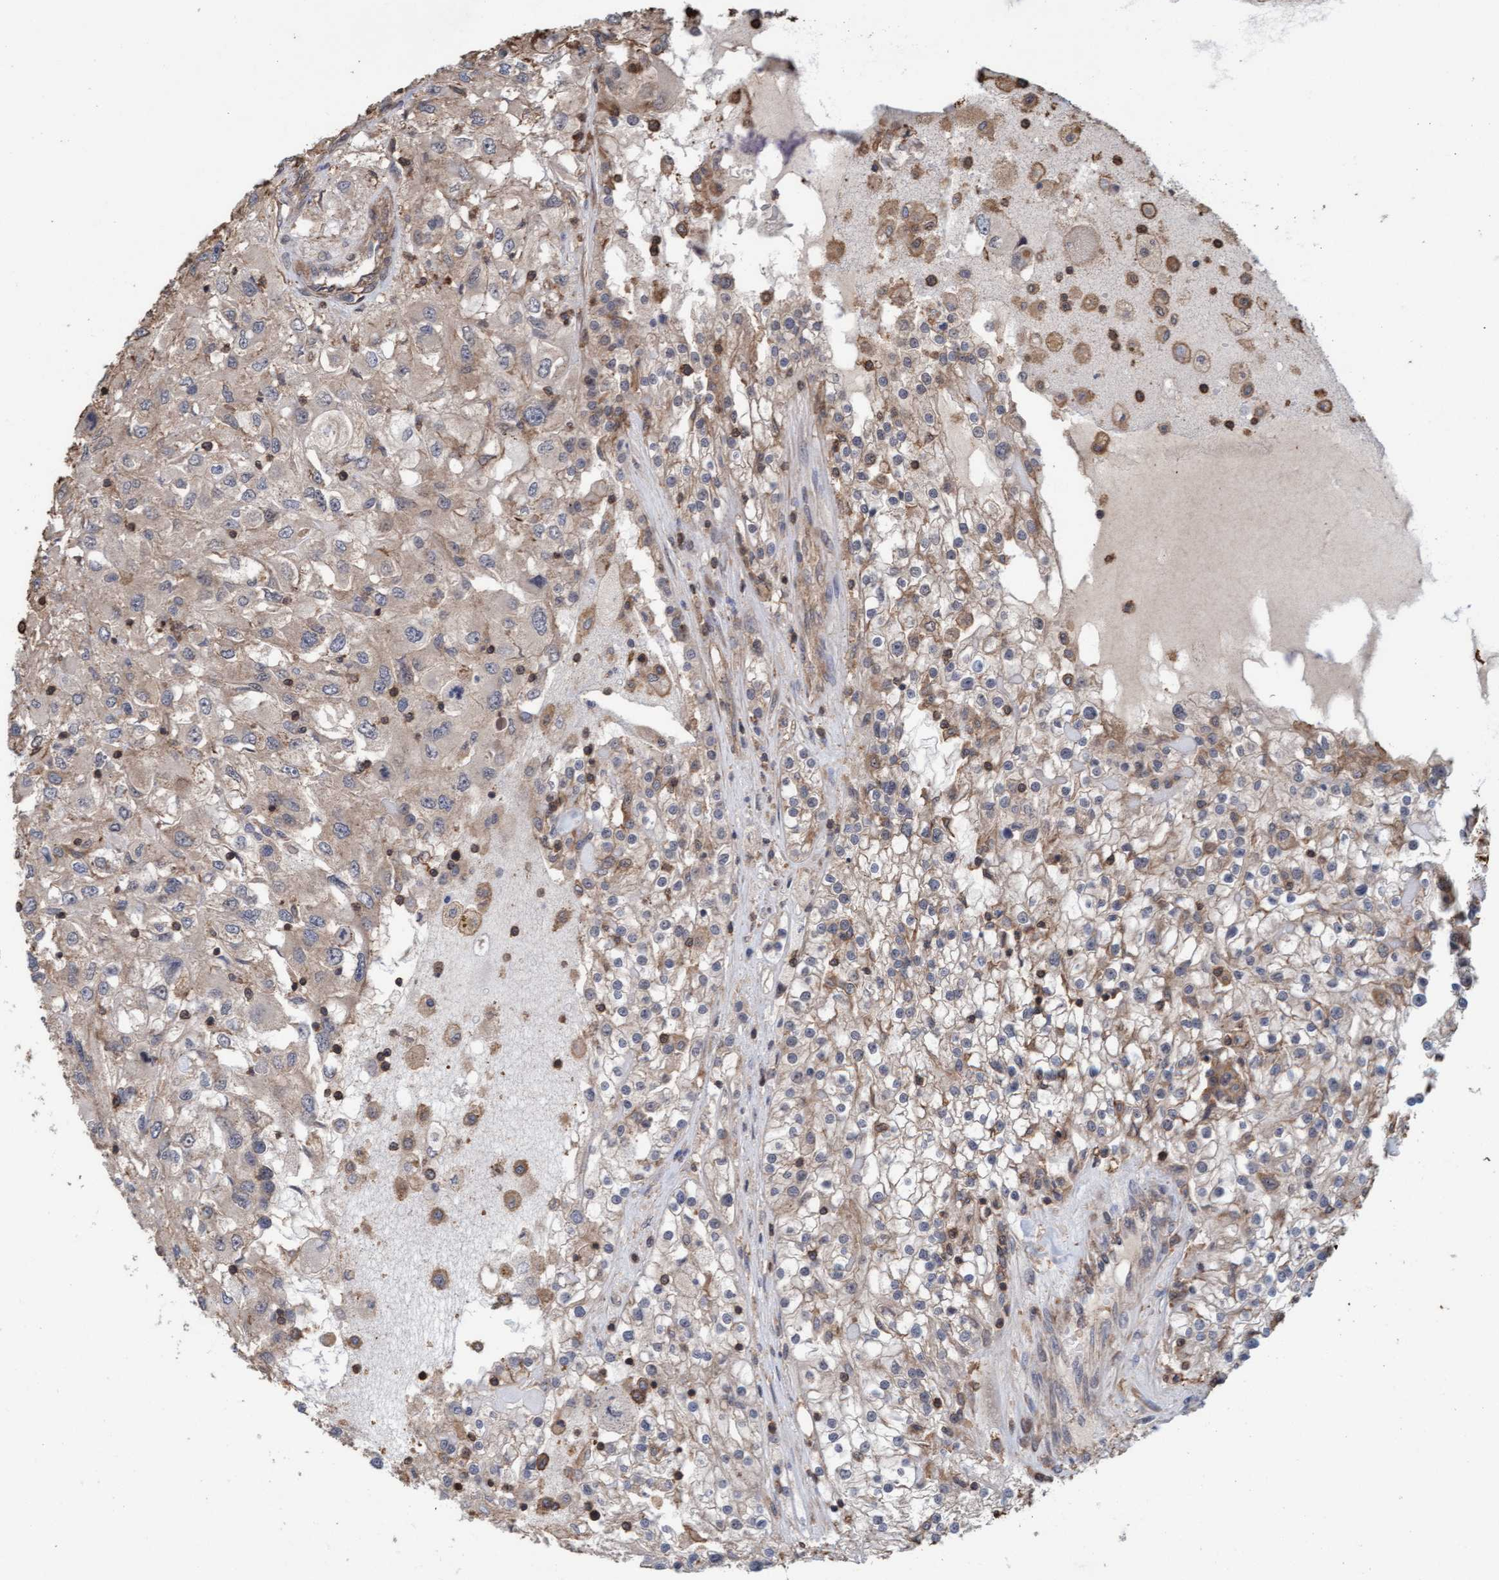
{"staining": {"intensity": "weak", "quantity": ">75%", "location": "cytoplasmic/membranous"}, "tissue": "renal cancer", "cell_type": "Tumor cells", "image_type": "cancer", "snomed": [{"axis": "morphology", "description": "Adenocarcinoma, NOS"}, {"axis": "topography", "description": "Kidney"}], "caption": "Renal adenocarcinoma stained with IHC displays weak cytoplasmic/membranous expression in about >75% of tumor cells.", "gene": "FXR2", "patient": {"sex": "female", "age": 52}}